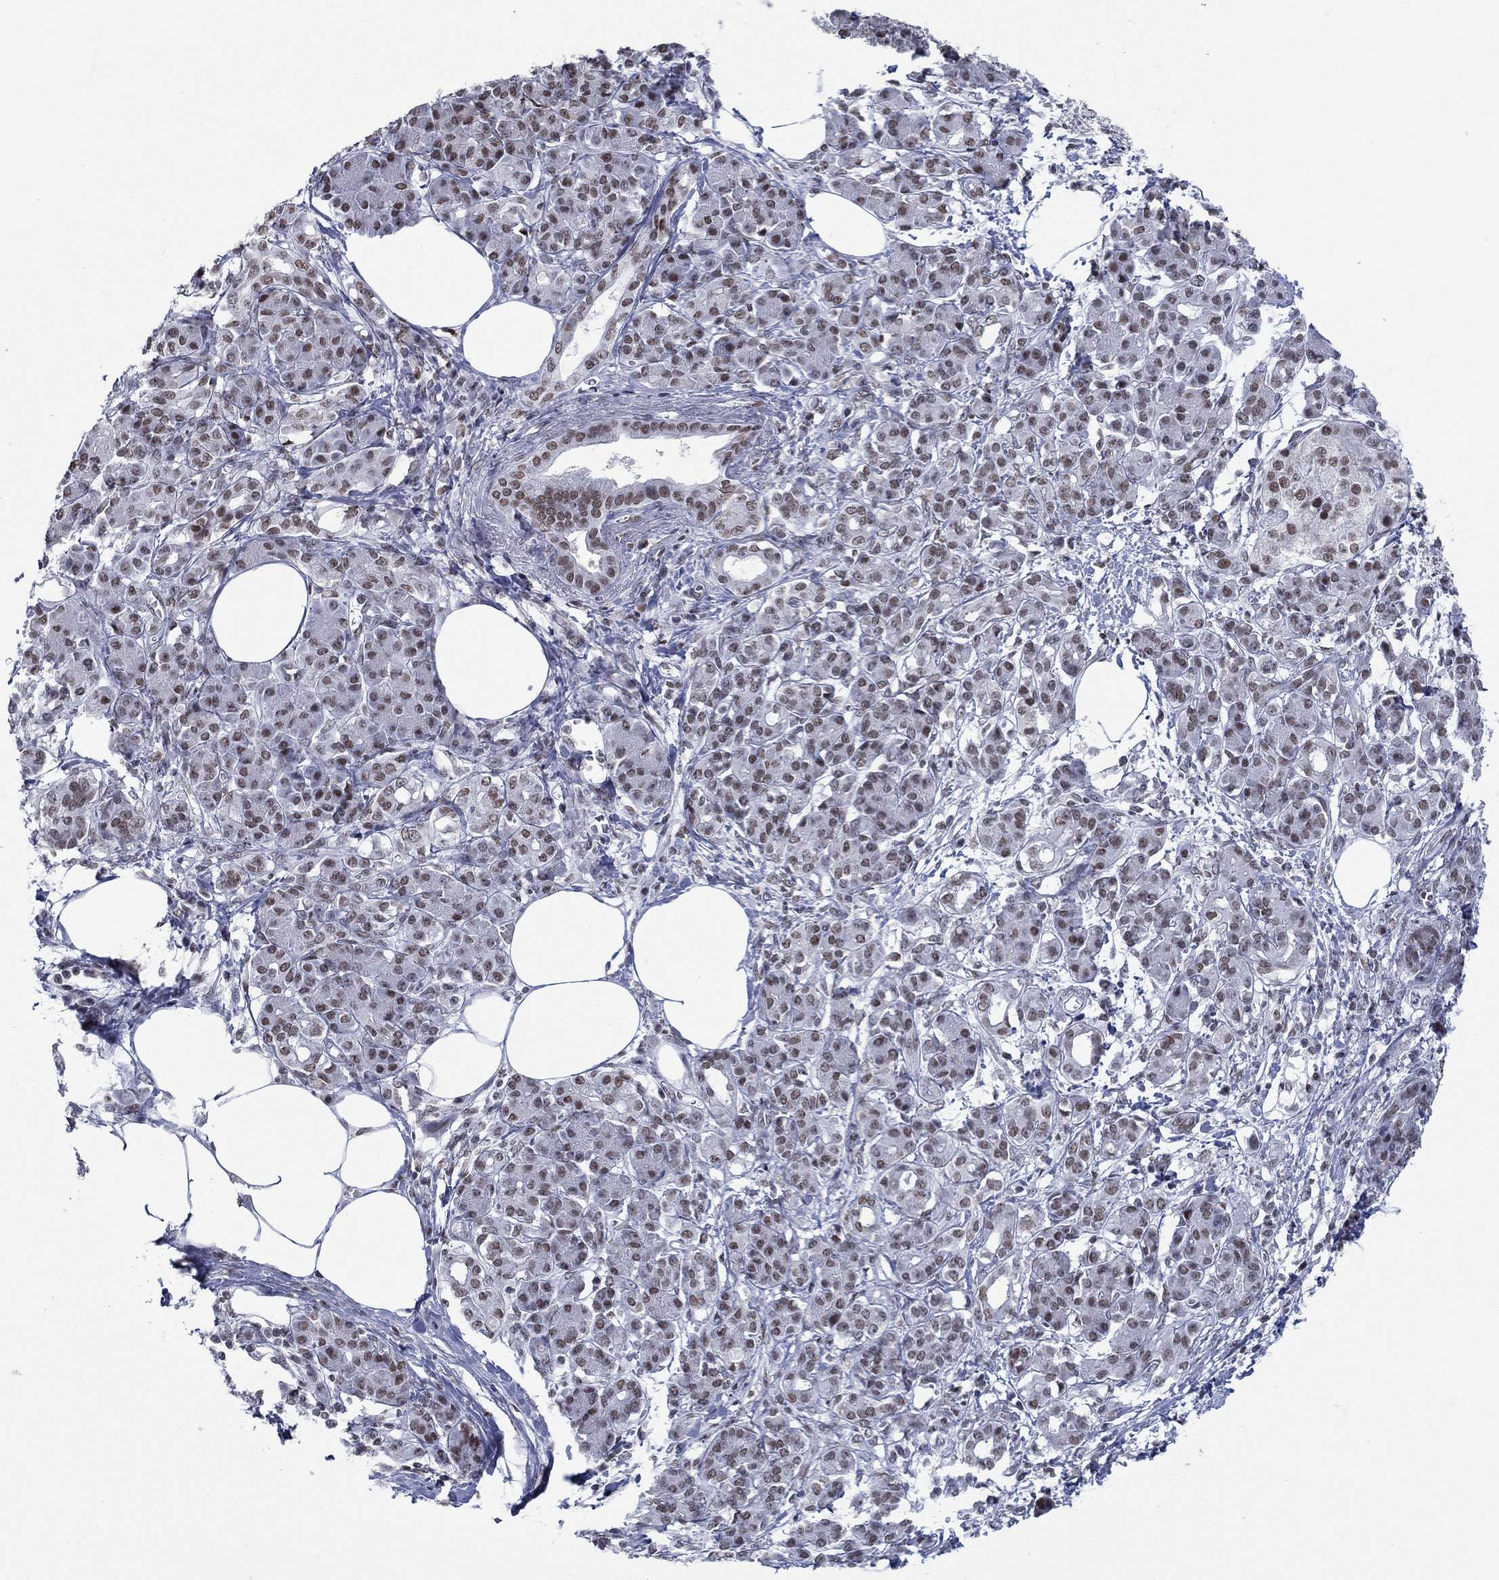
{"staining": {"intensity": "moderate", "quantity": "25%-75%", "location": "nuclear"}, "tissue": "pancreatic cancer", "cell_type": "Tumor cells", "image_type": "cancer", "snomed": [{"axis": "morphology", "description": "Adenocarcinoma, NOS"}, {"axis": "topography", "description": "Pancreas"}], "caption": "Immunohistochemical staining of human pancreatic cancer (adenocarcinoma) shows medium levels of moderate nuclear protein staining in about 25%-75% of tumor cells.", "gene": "NPAS3", "patient": {"sex": "female", "age": 73}}